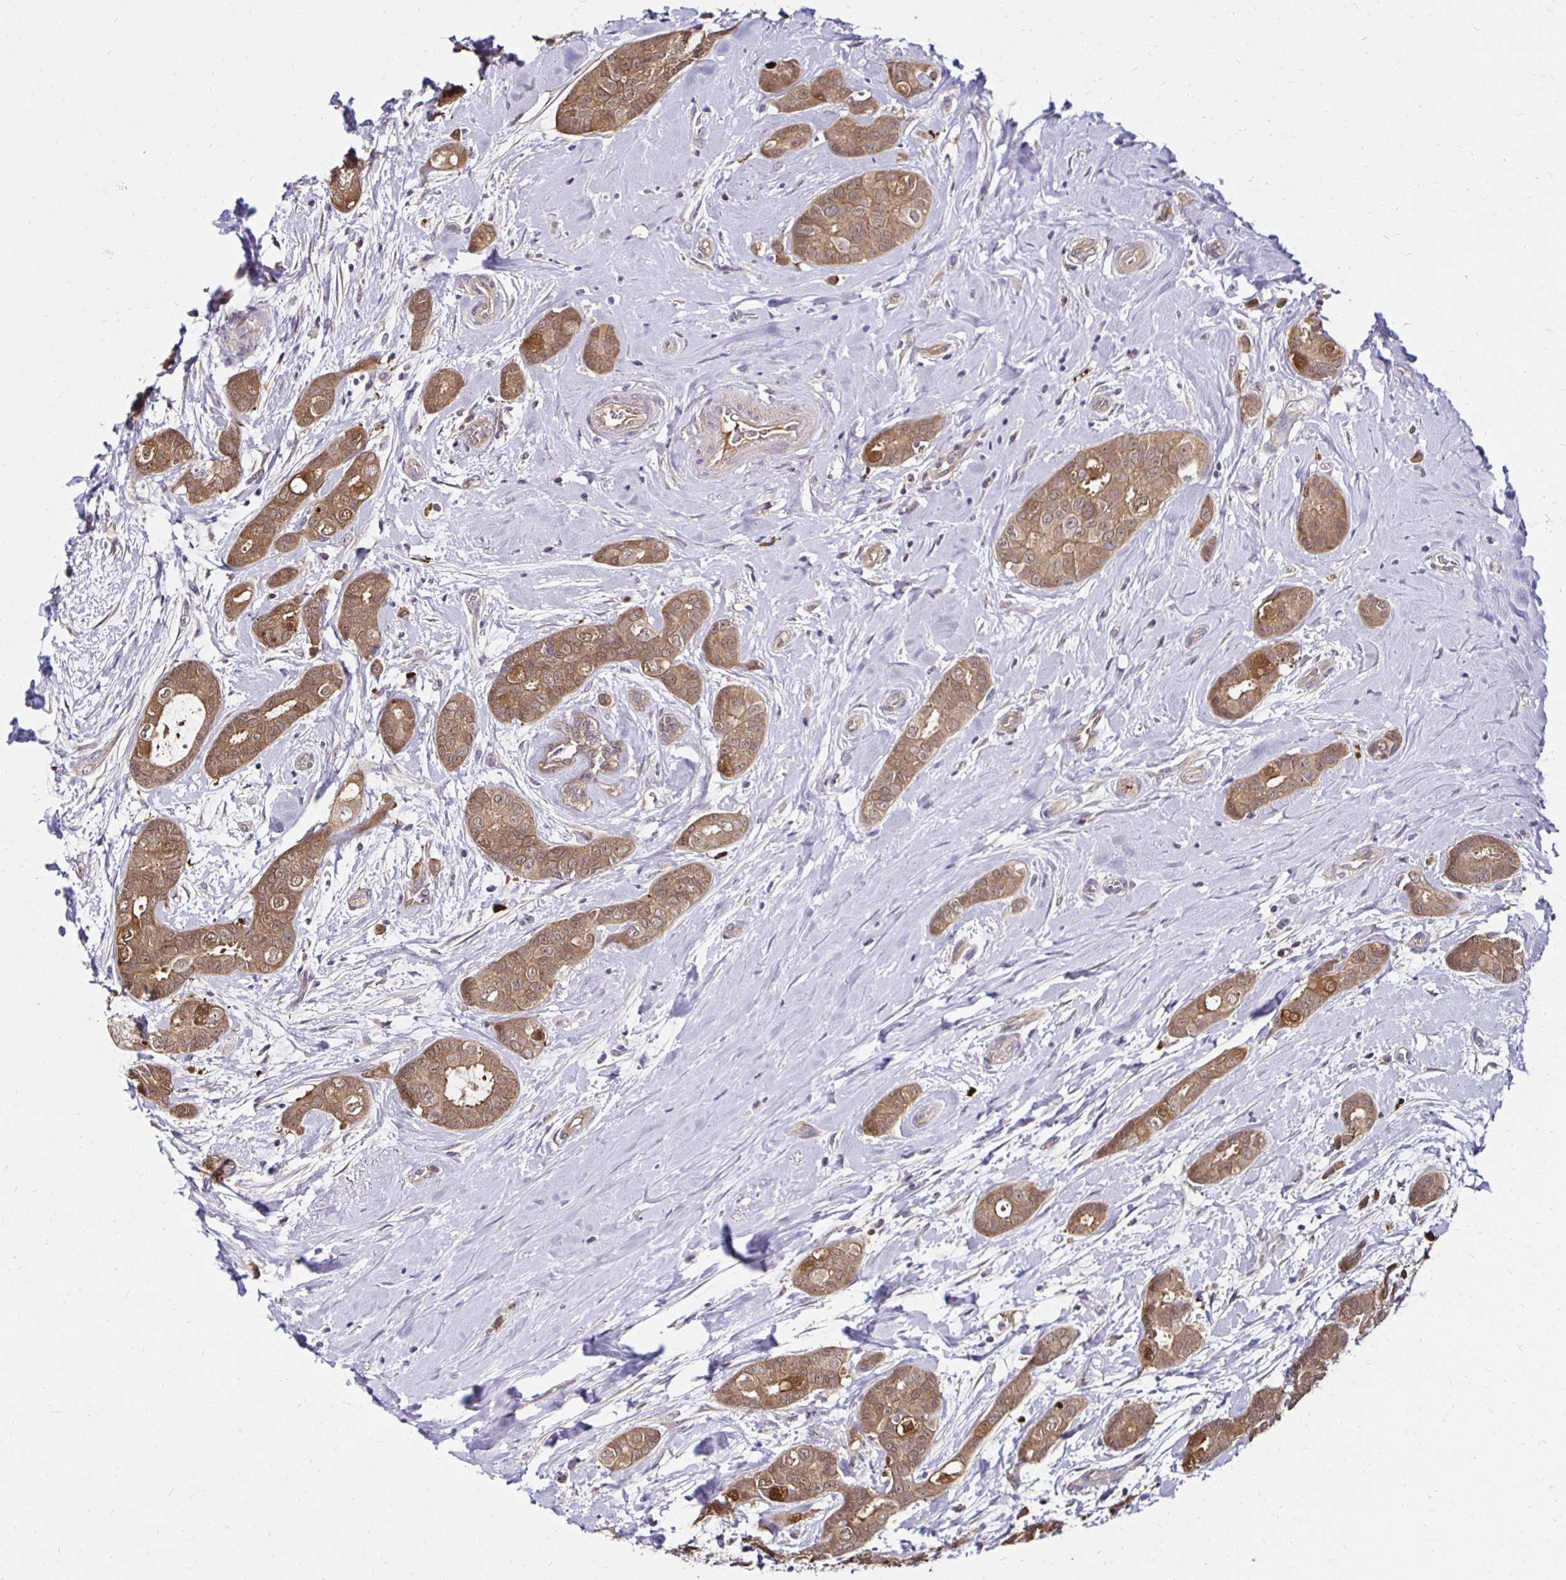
{"staining": {"intensity": "moderate", "quantity": ">75%", "location": "cytoplasmic/membranous,nuclear"}, "tissue": "breast cancer", "cell_type": "Tumor cells", "image_type": "cancer", "snomed": [{"axis": "morphology", "description": "Duct carcinoma"}, {"axis": "topography", "description": "Breast"}], "caption": "Moderate cytoplasmic/membranous and nuclear expression for a protein is seen in approximately >75% of tumor cells of intraductal carcinoma (breast) using immunohistochemistry.", "gene": "TXN", "patient": {"sex": "female", "age": 45}}